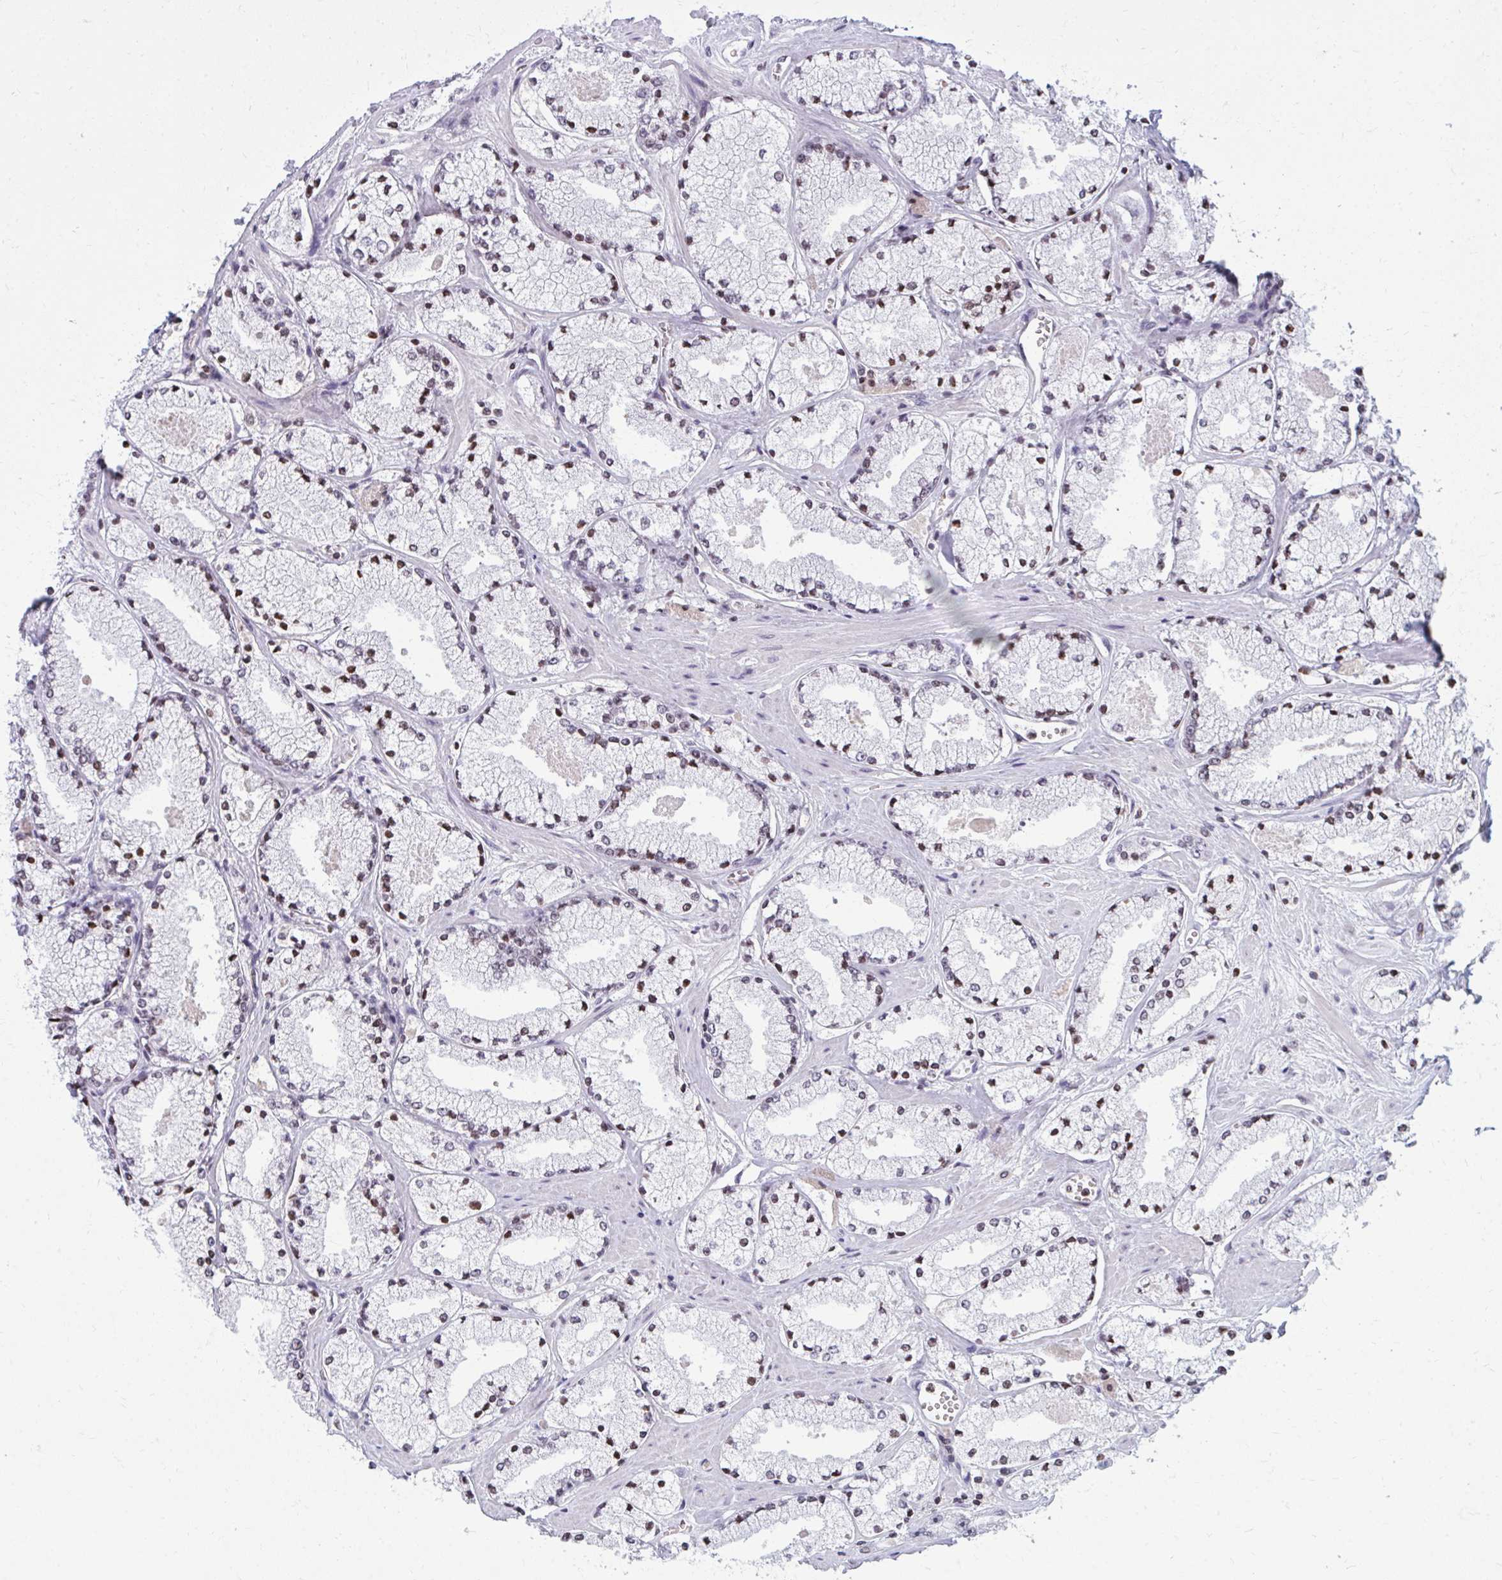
{"staining": {"intensity": "weak", "quantity": "25%-75%", "location": "nuclear"}, "tissue": "prostate cancer", "cell_type": "Tumor cells", "image_type": "cancer", "snomed": [{"axis": "morphology", "description": "Adenocarcinoma, High grade"}, {"axis": "topography", "description": "Prostate"}], "caption": "Protein analysis of high-grade adenocarcinoma (prostate) tissue exhibits weak nuclear staining in about 25%-75% of tumor cells.", "gene": "AP5M1", "patient": {"sex": "male", "age": 63}}